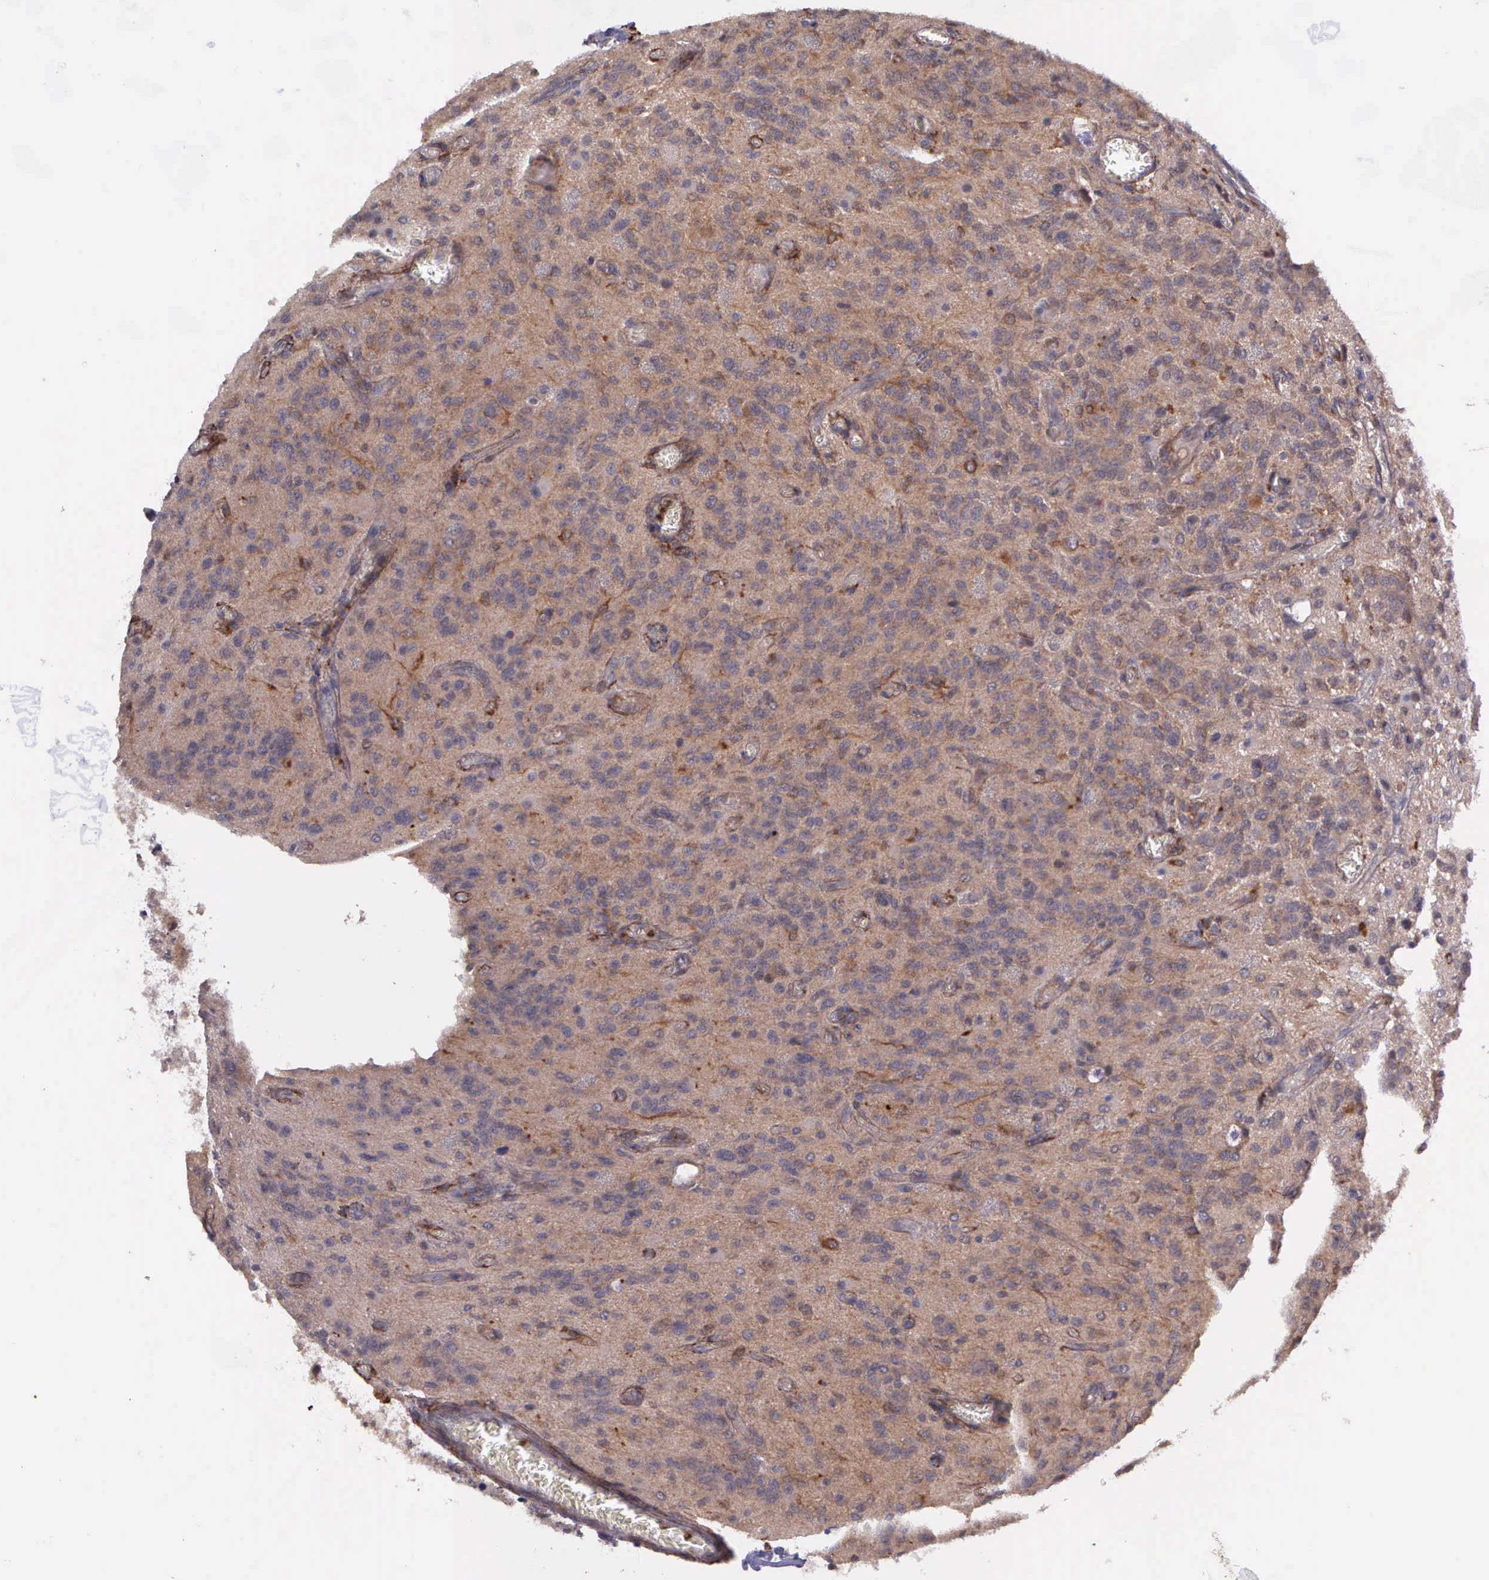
{"staining": {"intensity": "strong", "quantity": "25%-75%", "location": "cytoplasmic/membranous,nuclear"}, "tissue": "glioma", "cell_type": "Tumor cells", "image_type": "cancer", "snomed": [{"axis": "morphology", "description": "Glioma, malignant, Low grade"}, {"axis": "topography", "description": "Brain"}], "caption": "Protein expression analysis of human glioma reveals strong cytoplasmic/membranous and nuclear positivity in approximately 25%-75% of tumor cells. (DAB IHC, brown staining for protein, blue staining for nuclei).", "gene": "PRICKLE3", "patient": {"sex": "female", "age": 15}}